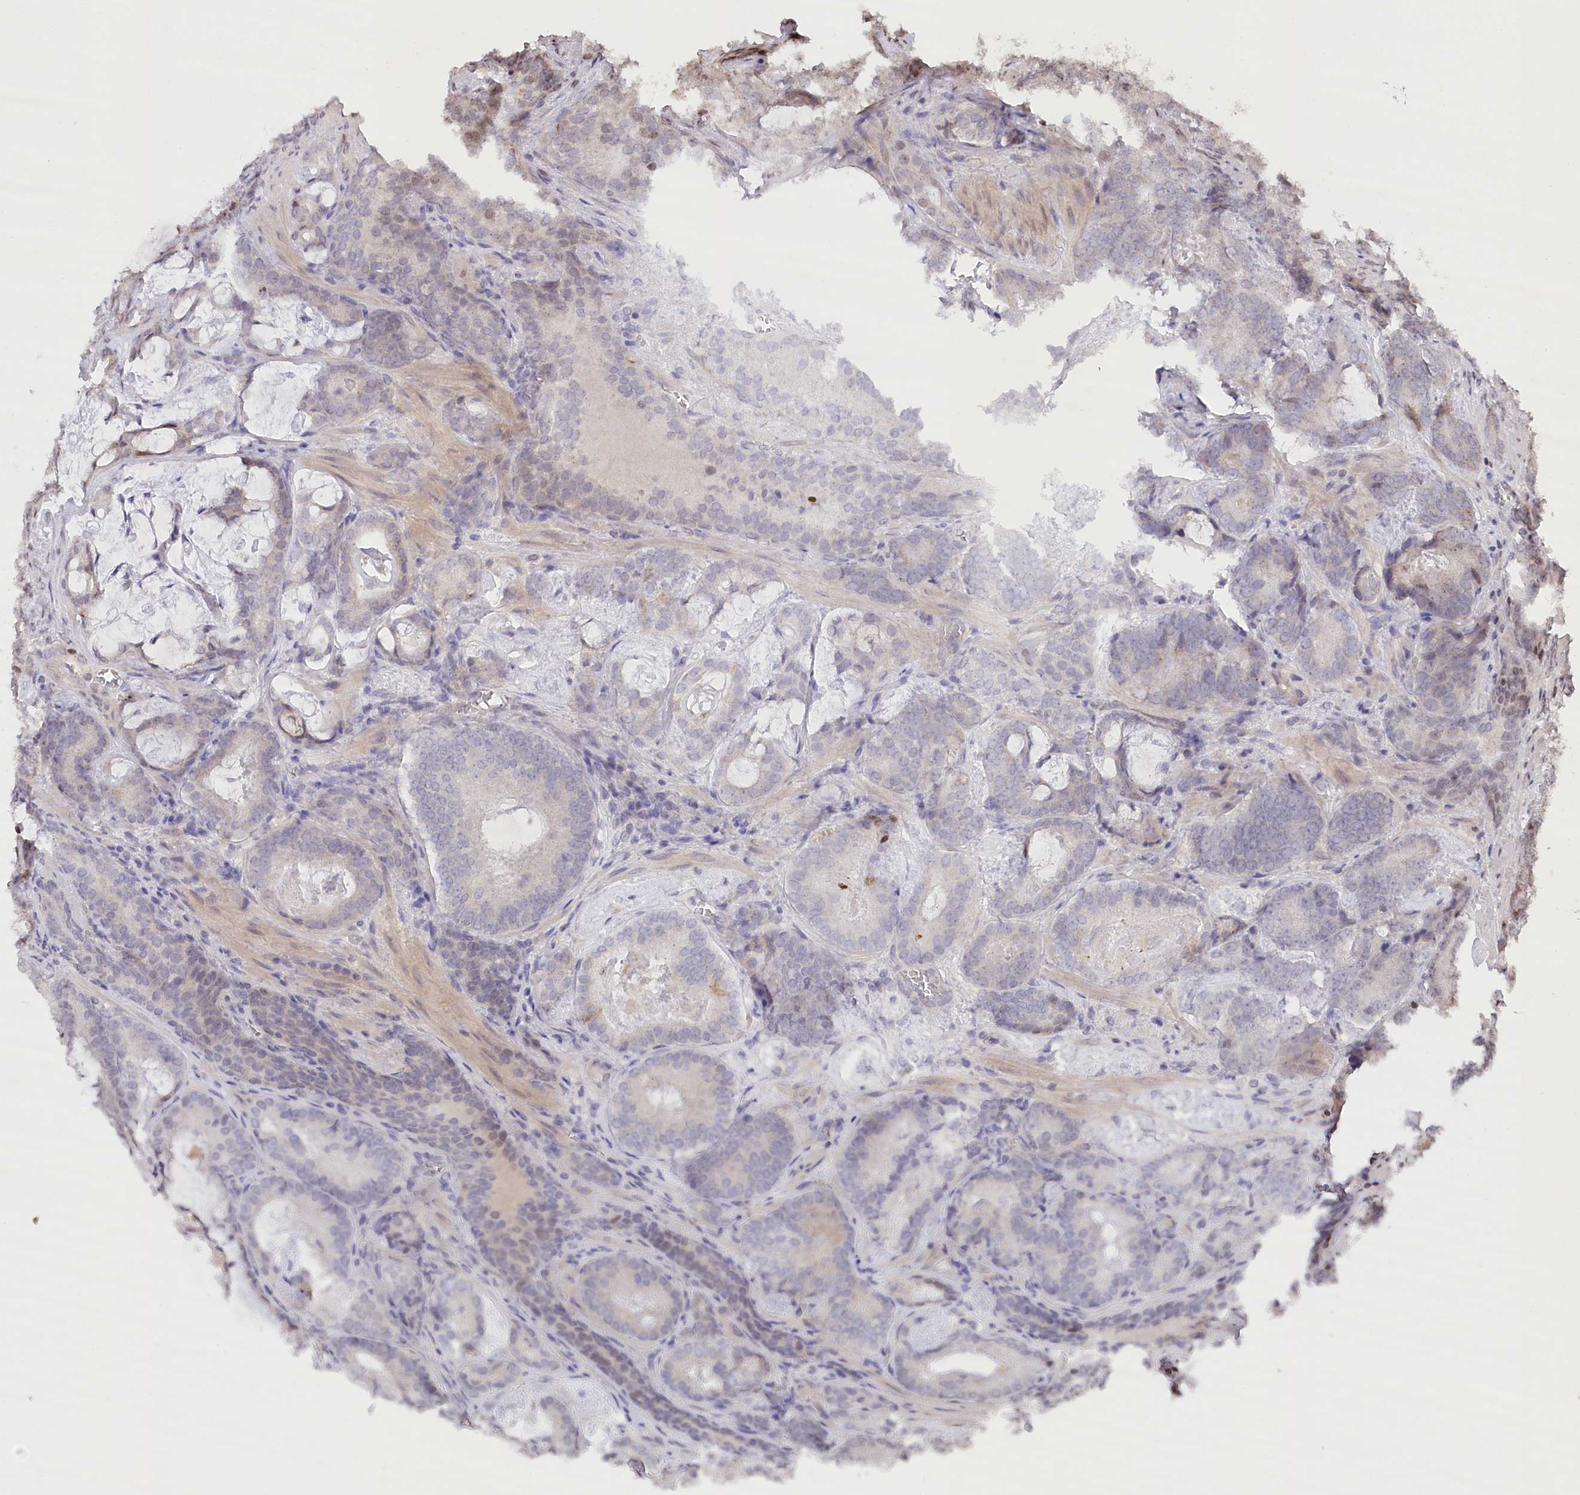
{"staining": {"intensity": "negative", "quantity": "none", "location": "none"}, "tissue": "prostate cancer", "cell_type": "Tumor cells", "image_type": "cancer", "snomed": [{"axis": "morphology", "description": "Adenocarcinoma, Low grade"}, {"axis": "topography", "description": "Prostate"}], "caption": "Prostate cancer stained for a protein using immunohistochemistry (IHC) displays no staining tumor cells.", "gene": "CCSER2", "patient": {"sex": "male", "age": 60}}